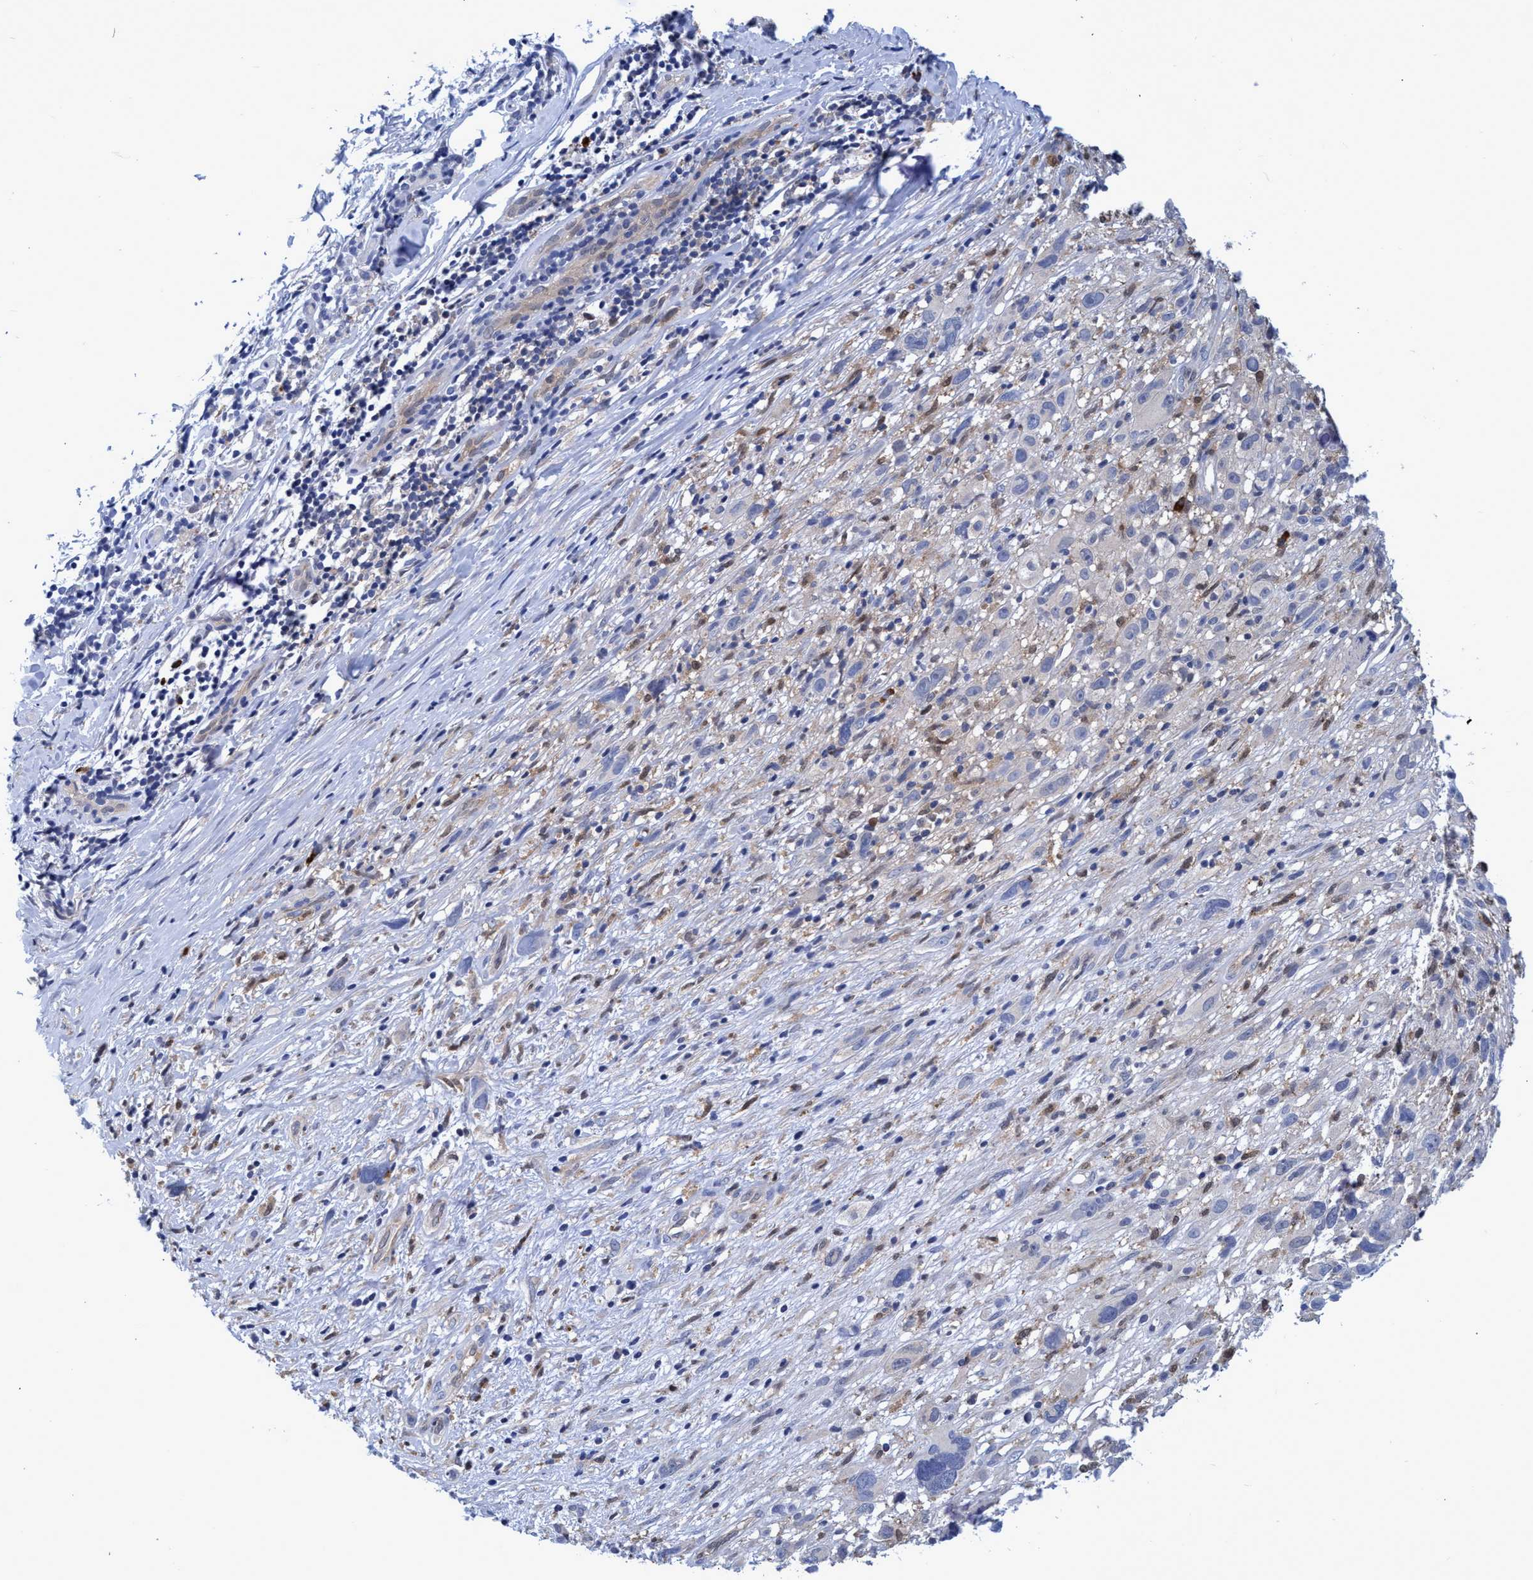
{"staining": {"intensity": "negative", "quantity": "none", "location": "none"}, "tissue": "melanoma", "cell_type": "Tumor cells", "image_type": "cancer", "snomed": [{"axis": "morphology", "description": "Malignant melanoma, NOS"}, {"axis": "topography", "description": "Skin"}], "caption": "Tumor cells are negative for brown protein staining in malignant melanoma.", "gene": "PNPO", "patient": {"sex": "female", "age": 55}}